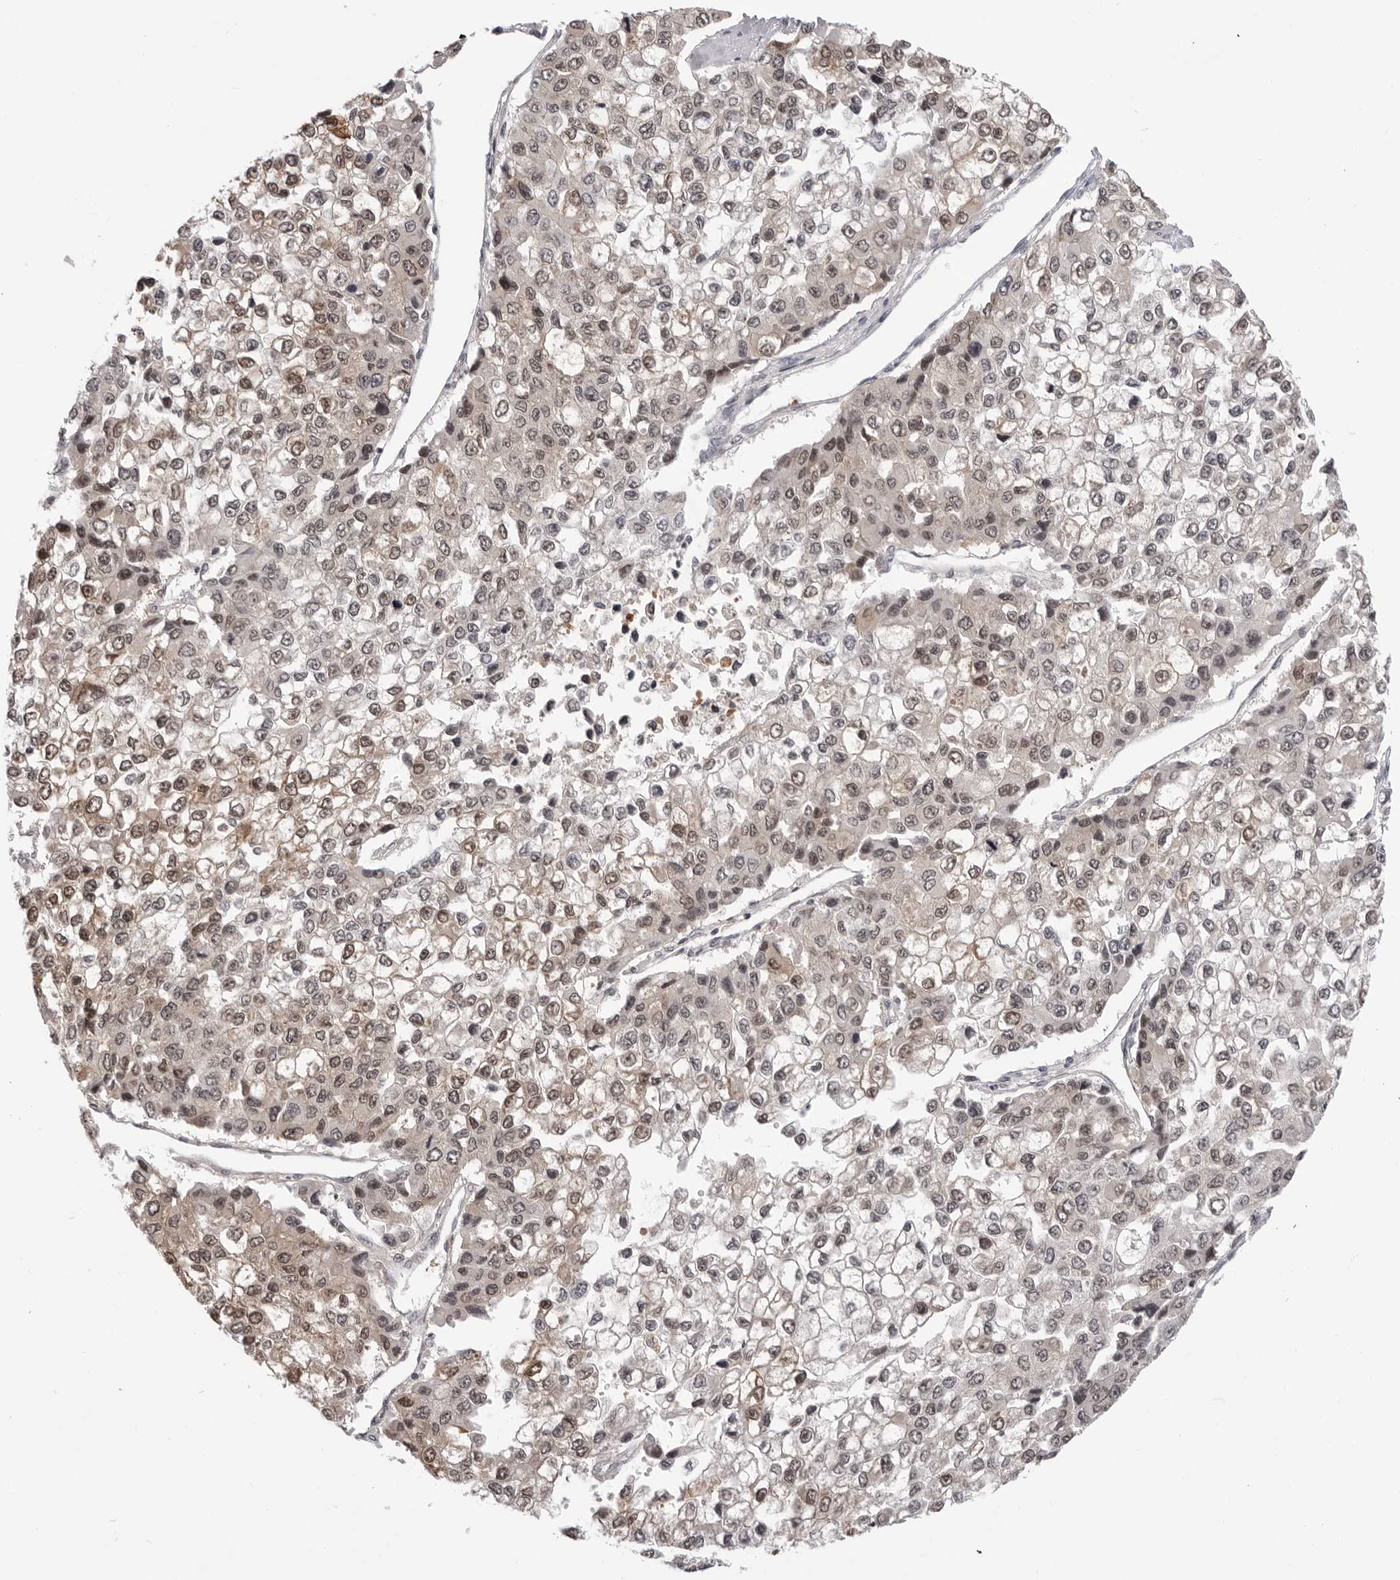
{"staining": {"intensity": "weak", "quantity": "25%-75%", "location": "nuclear"}, "tissue": "liver cancer", "cell_type": "Tumor cells", "image_type": "cancer", "snomed": [{"axis": "morphology", "description": "Carcinoma, Hepatocellular, NOS"}, {"axis": "topography", "description": "Liver"}], "caption": "Liver cancer stained with DAB (3,3'-diaminobenzidine) immunohistochemistry demonstrates low levels of weak nuclear staining in approximately 25%-75% of tumor cells.", "gene": "SRGAP2", "patient": {"sex": "female", "age": 66}}